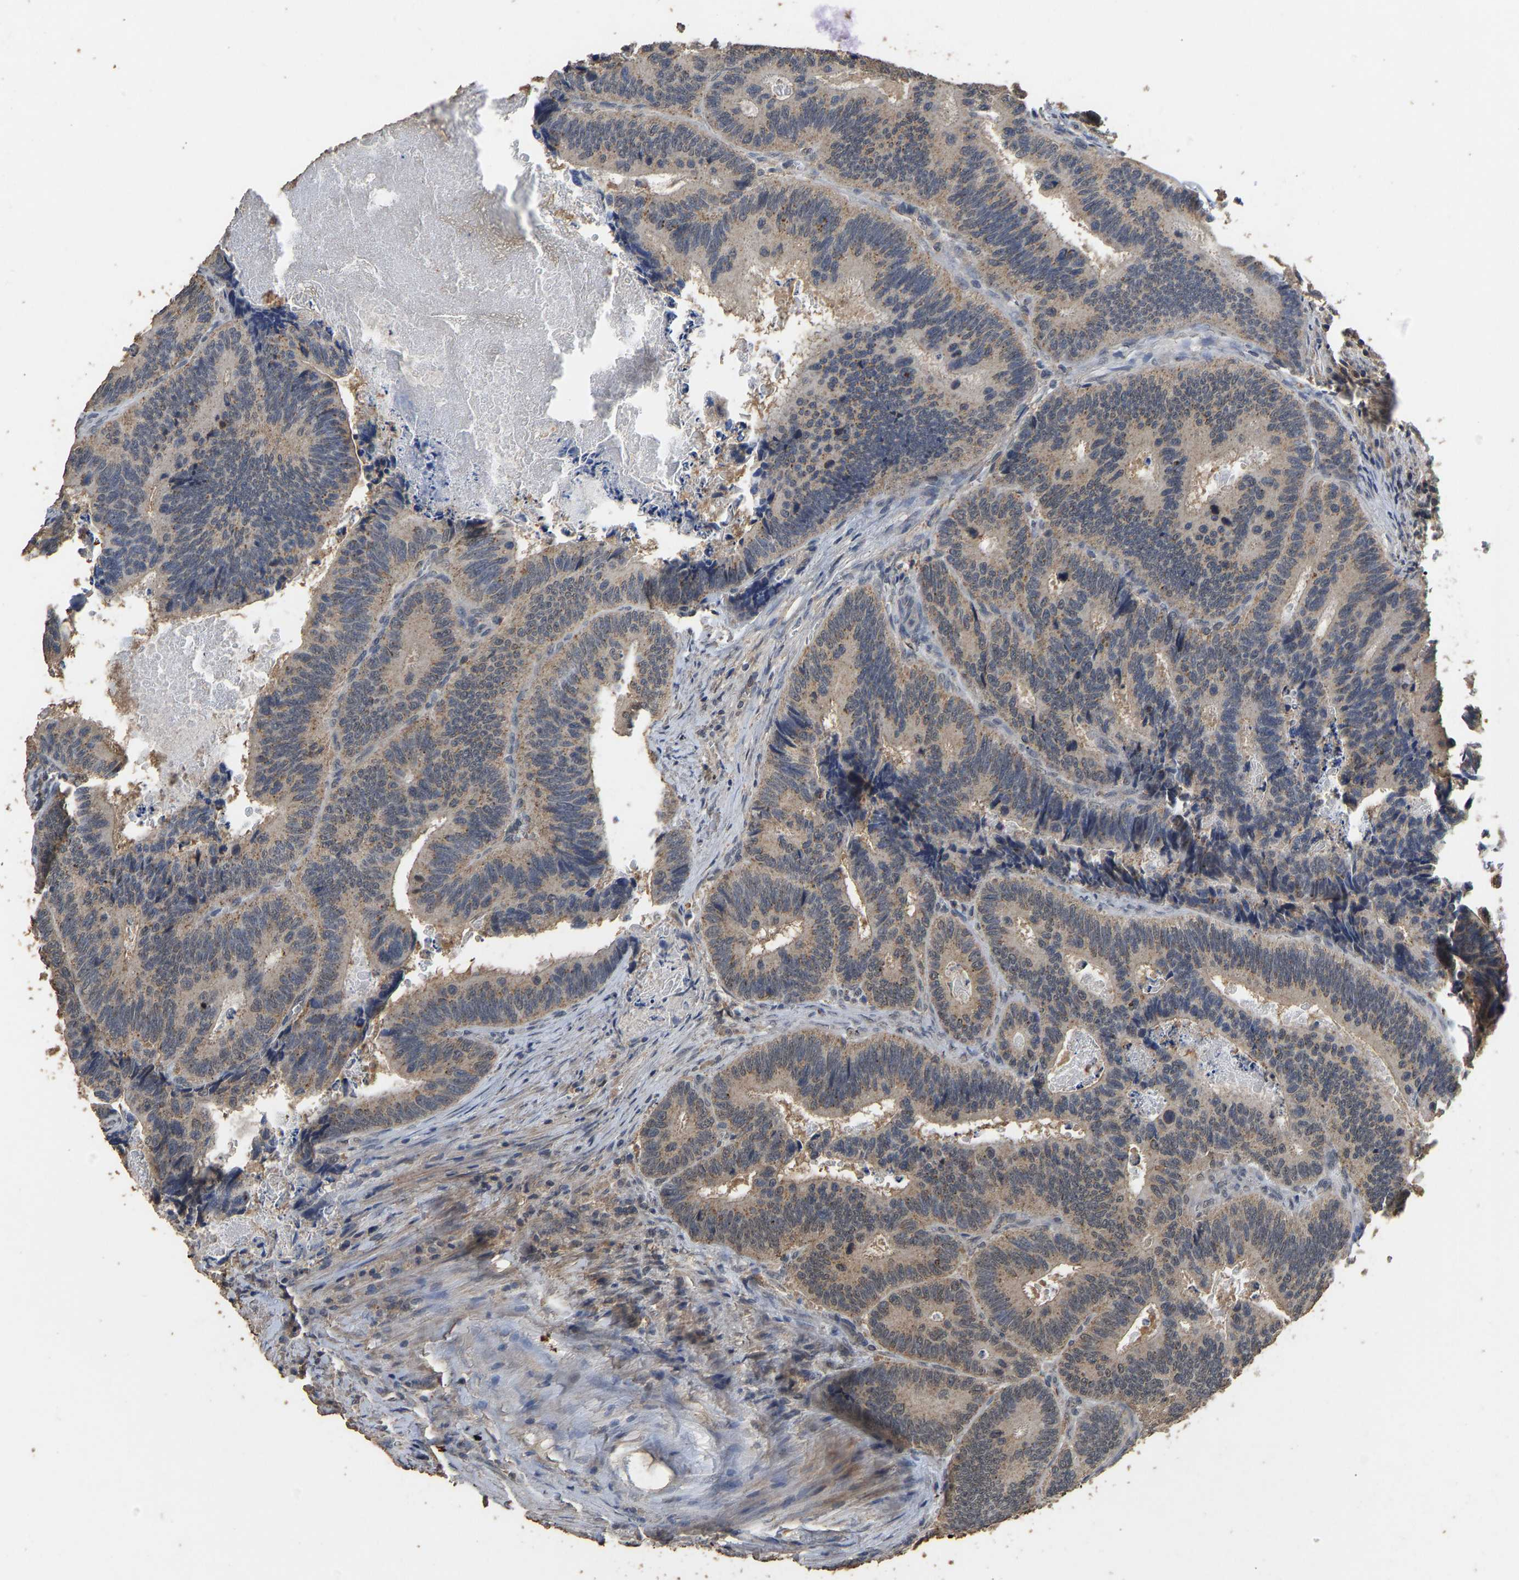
{"staining": {"intensity": "weak", "quantity": ">75%", "location": "cytoplasmic/membranous"}, "tissue": "colorectal cancer", "cell_type": "Tumor cells", "image_type": "cancer", "snomed": [{"axis": "morphology", "description": "Inflammation, NOS"}, {"axis": "morphology", "description": "Adenocarcinoma, NOS"}, {"axis": "topography", "description": "Colon"}], "caption": "Immunohistochemical staining of human colorectal cancer (adenocarcinoma) exhibits weak cytoplasmic/membranous protein staining in about >75% of tumor cells. The protein of interest is stained brown, and the nuclei are stained in blue (DAB IHC with brightfield microscopy, high magnification).", "gene": "CIDEC", "patient": {"sex": "male", "age": 72}}